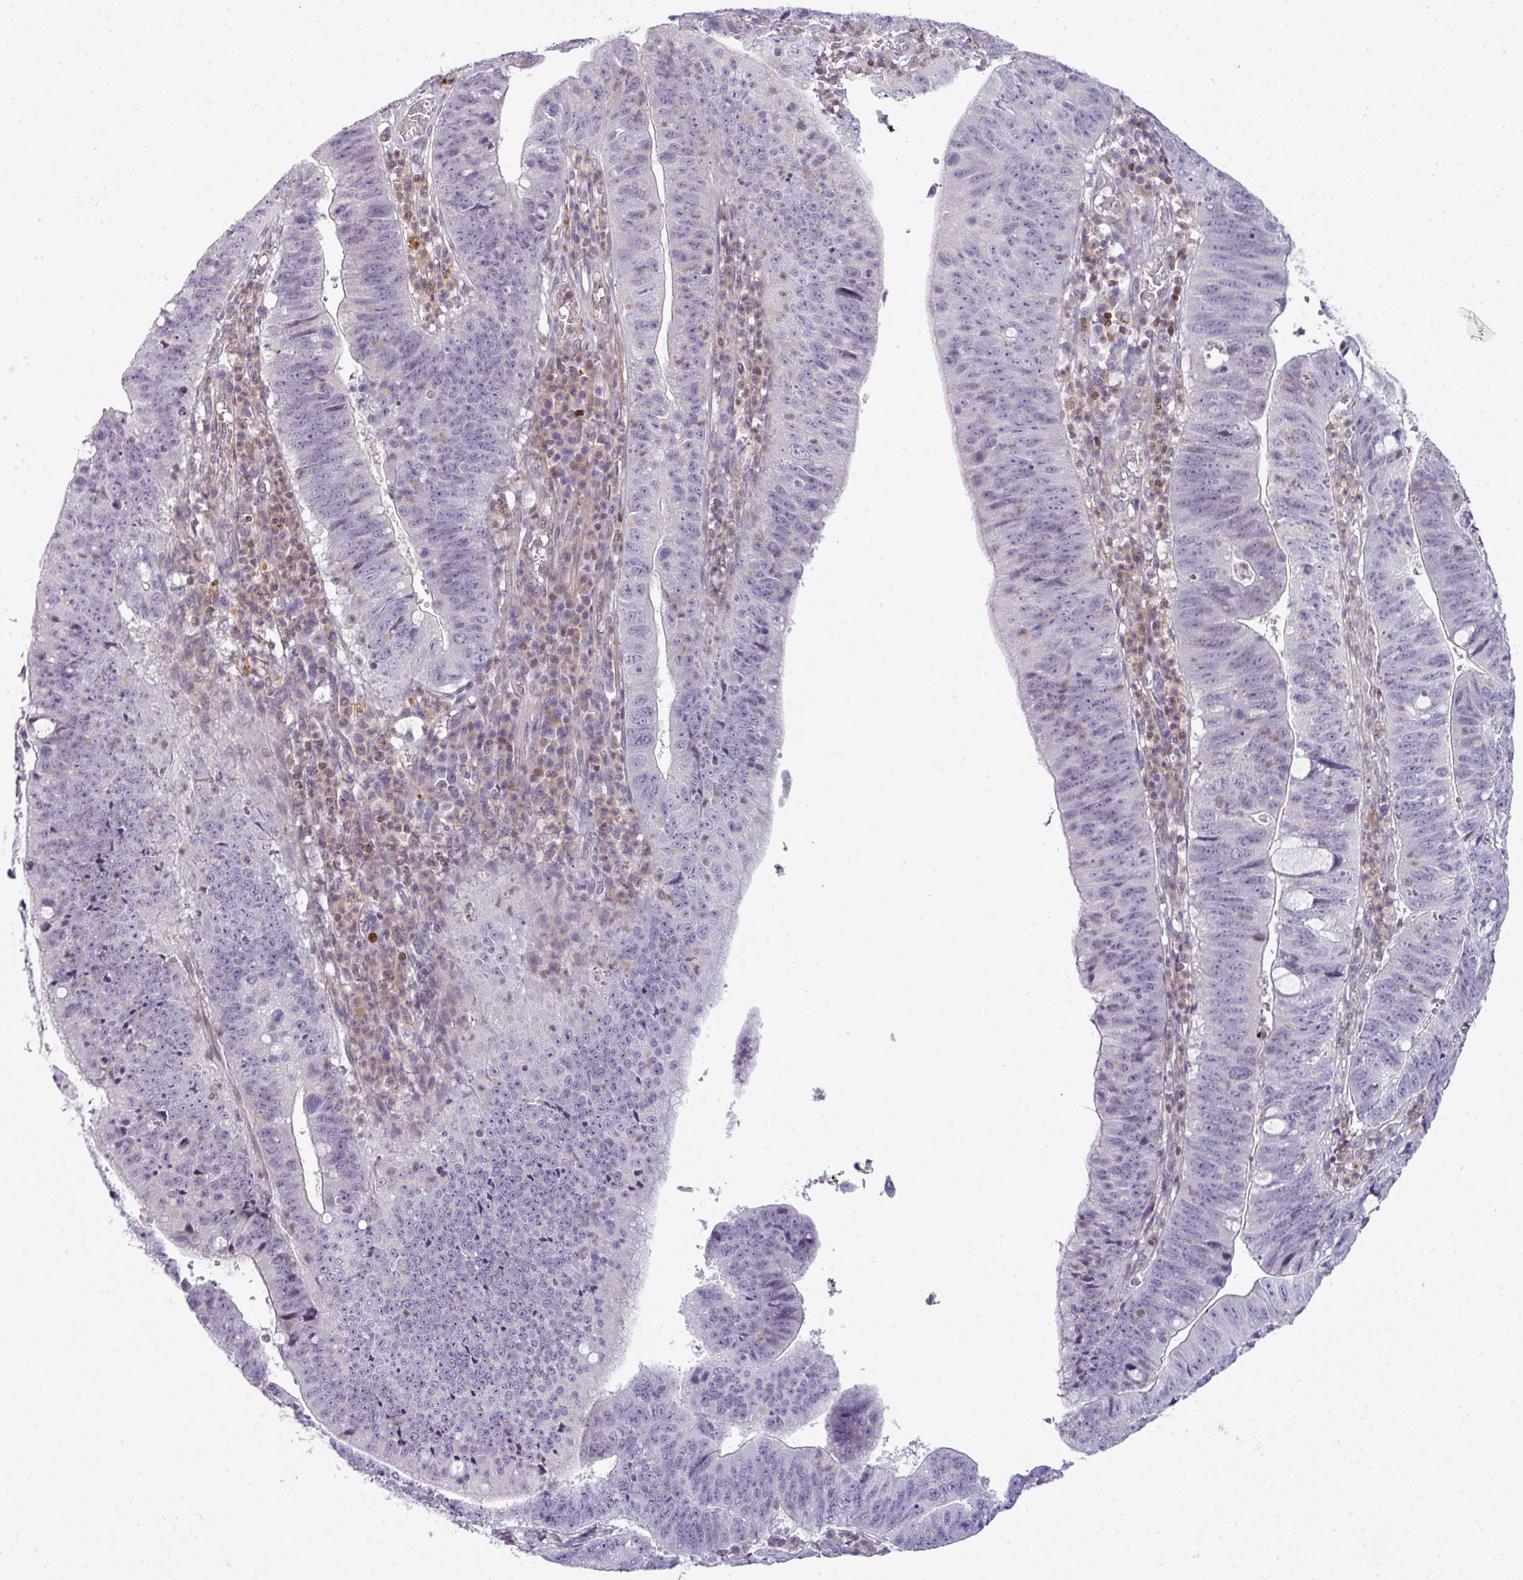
{"staining": {"intensity": "negative", "quantity": "none", "location": "none"}, "tissue": "stomach cancer", "cell_type": "Tumor cells", "image_type": "cancer", "snomed": [{"axis": "morphology", "description": "Adenocarcinoma, NOS"}, {"axis": "topography", "description": "Stomach"}], "caption": "IHC of human adenocarcinoma (stomach) demonstrates no positivity in tumor cells.", "gene": "STAT5A", "patient": {"sex": "male", "age": 59}}